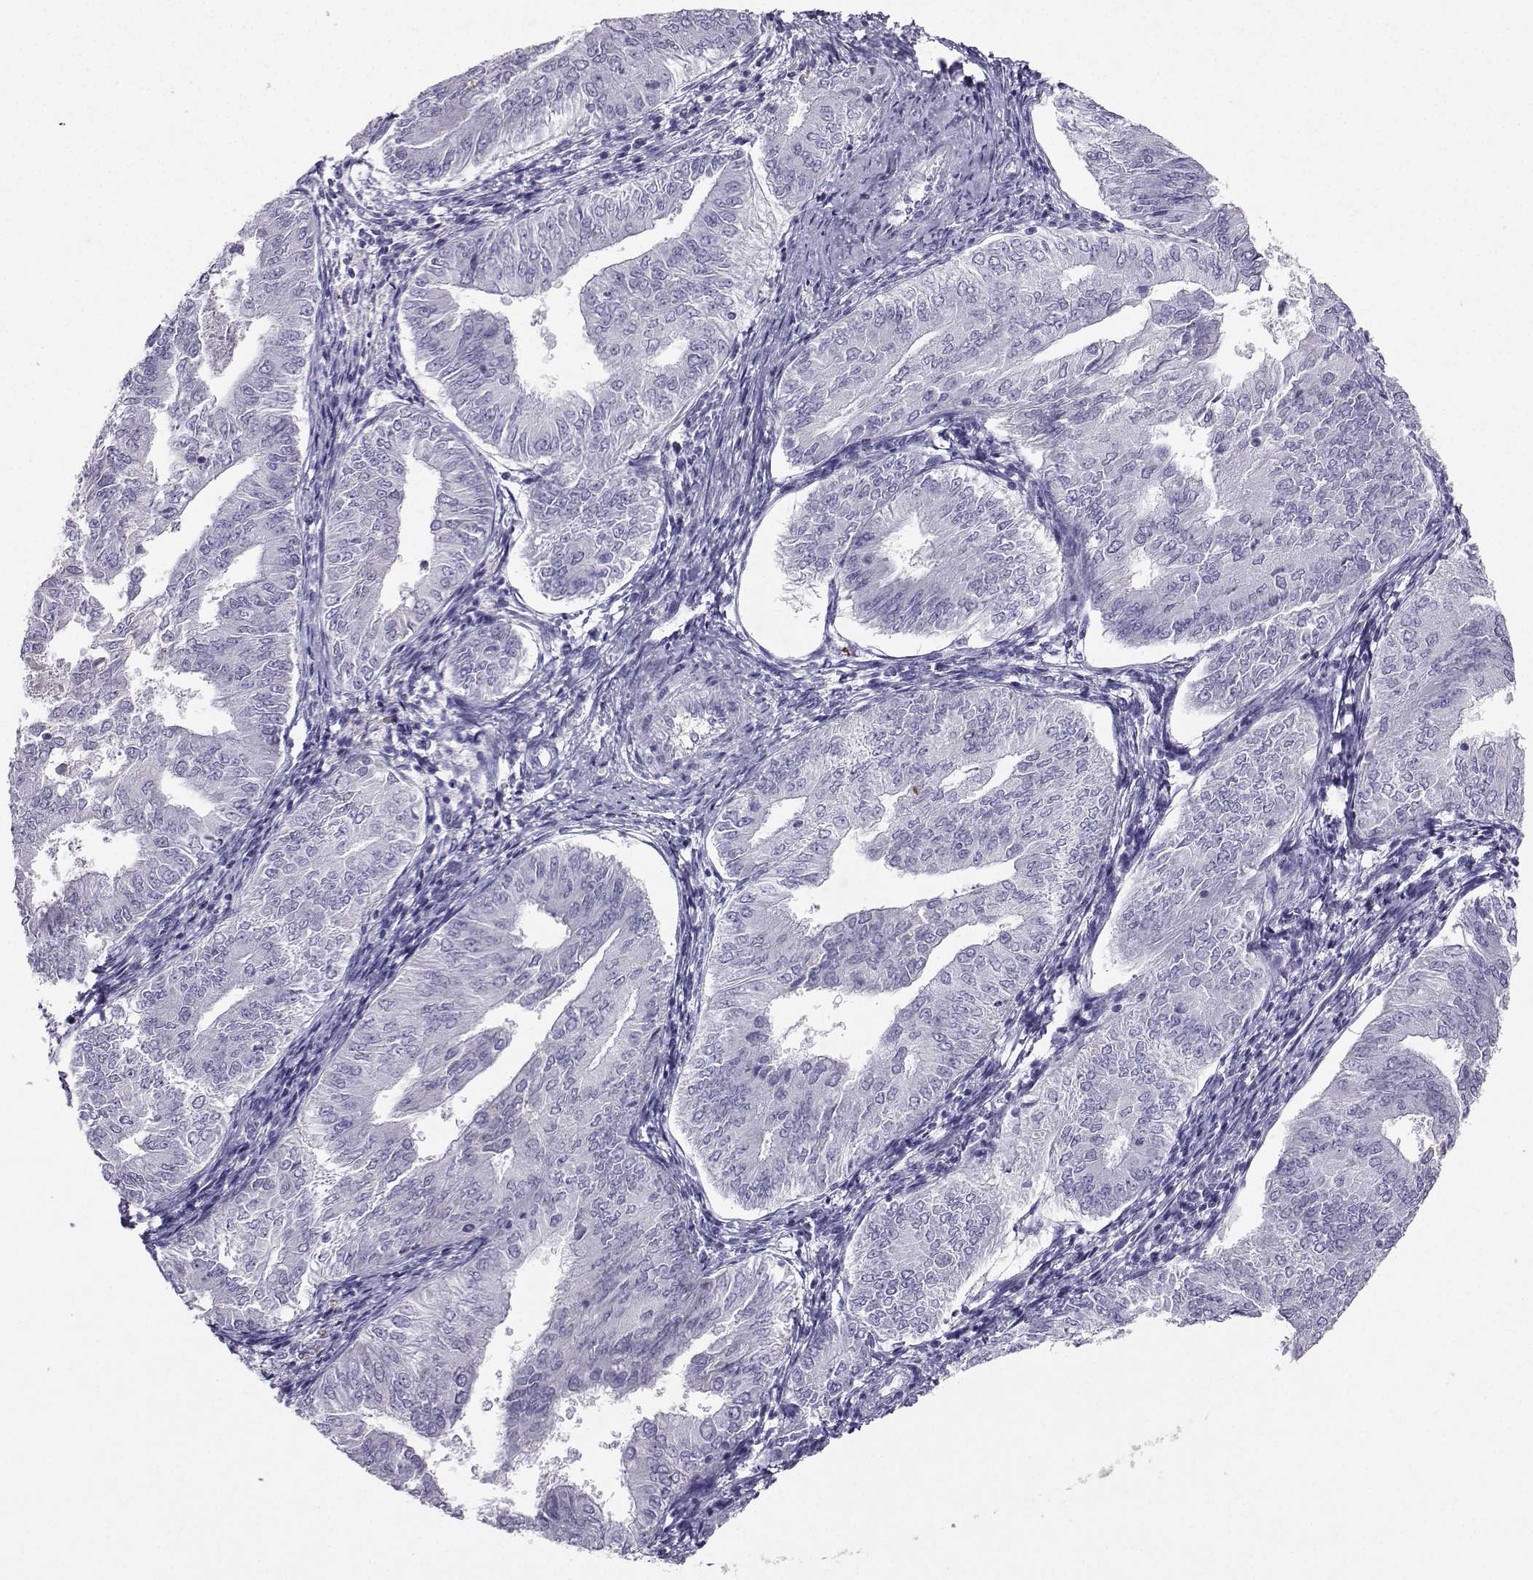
{"staining": {"intensity": "negative", "quantity": "none", "location": "none"}, "tissue": "endometrial cancer", "cell_type": "Tumor cells", "image_type": "cancer", "snomed": [{"axis": "morphology", "description": "Adenocarcinoma, NOS"}, {"axis": "topography", "description": "Endometrium"}], "caption": "The immunohistochemistry micrograph has no significant expression in tumor cells of endometrial cancer (adenocarcinoma) tissue.", "gene": "GRIK4", "patient": {"sex": "female", "age": 53}}